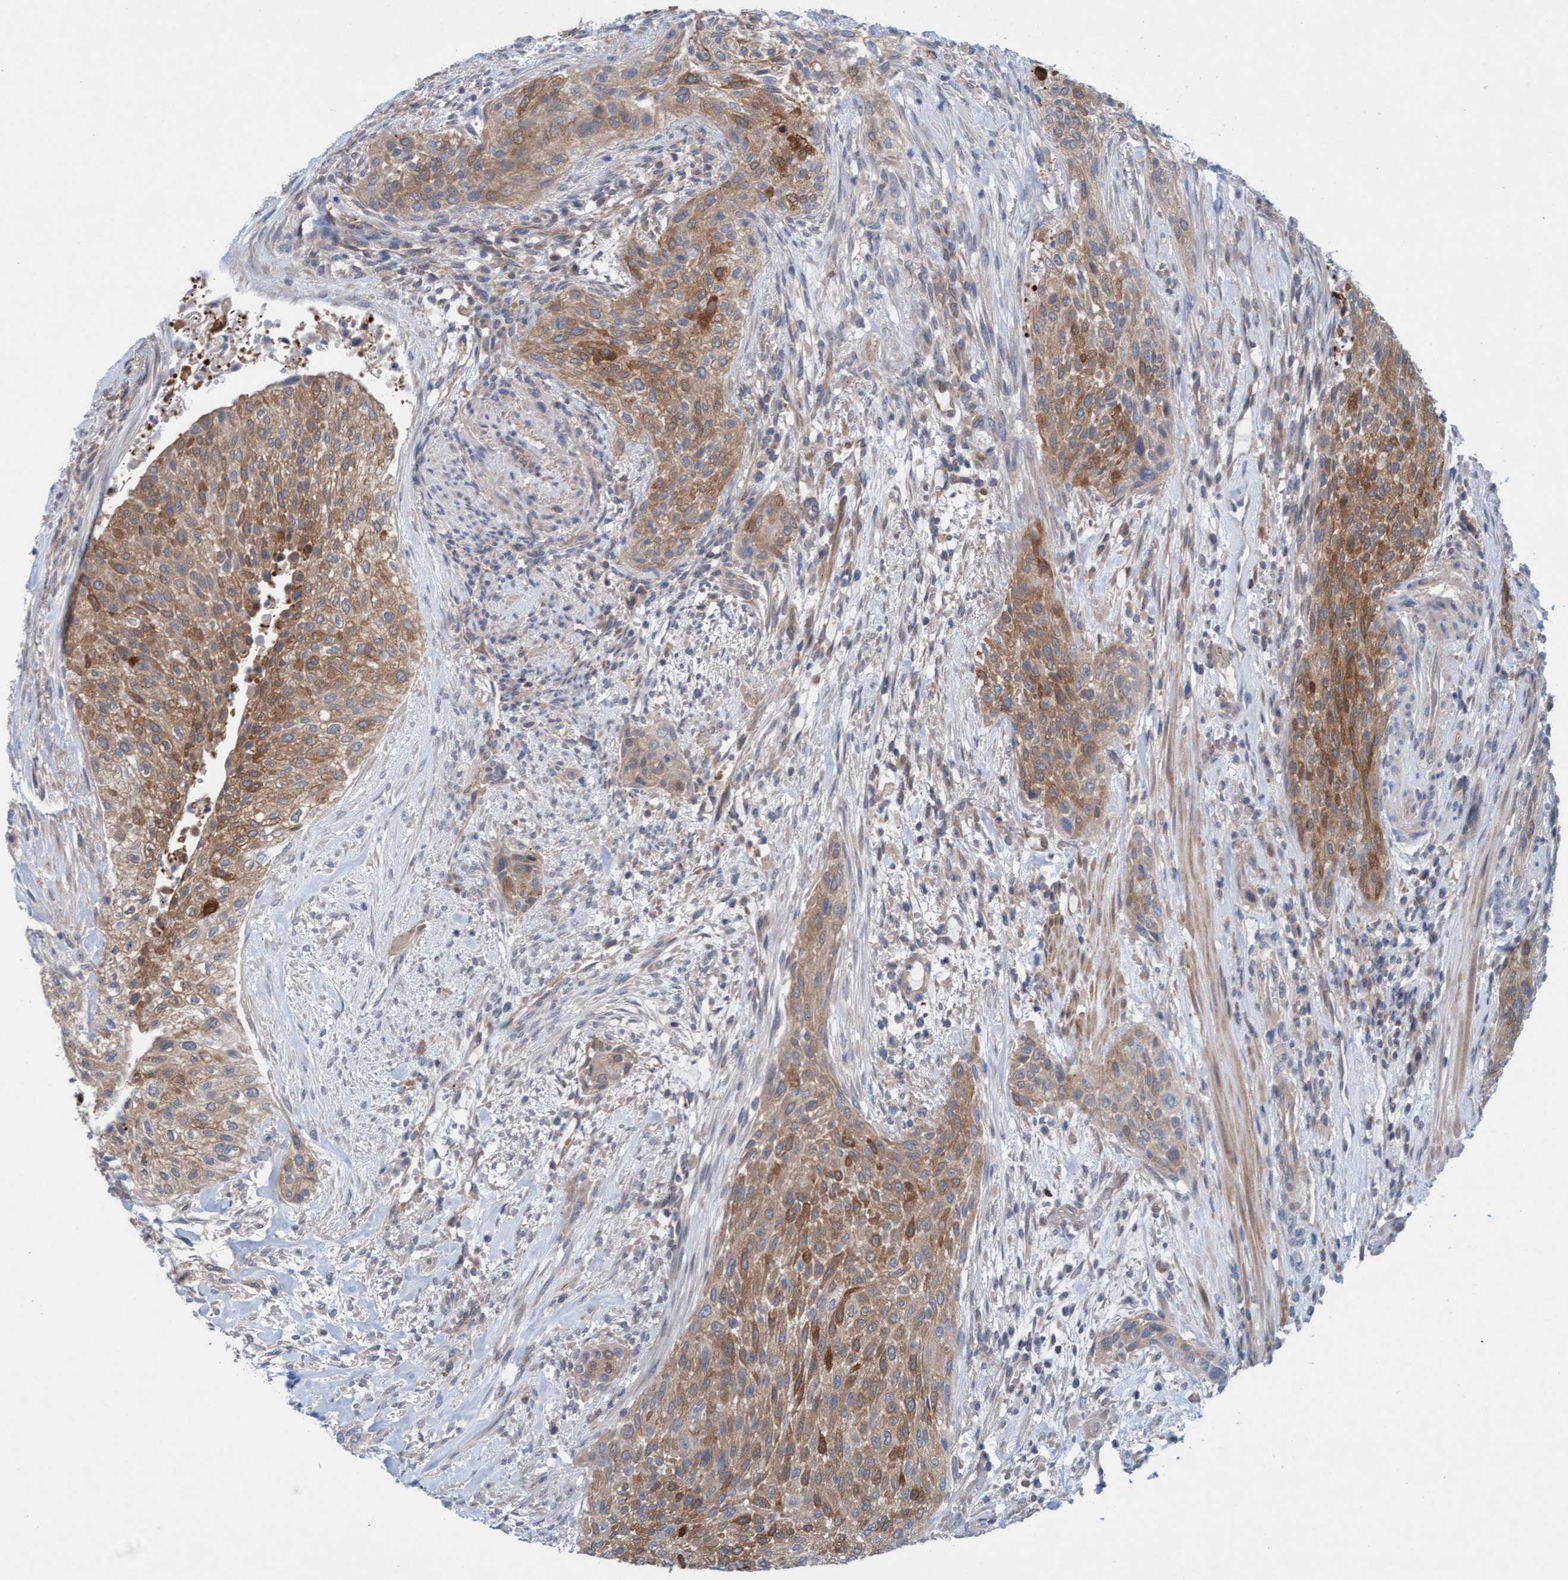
{"staining": {"intensity": "moderate", "quantity": ">75%", "location": "cytoplasmic/membranous"}, "tissue": "urothelial cancer", "cell_type": "Tumor cells", "image_type": "cancer", "snomed": [{"axis": "morphology", "description": "Urothelial carcinoma, Low grade"}, {"axis": "morphology", "description": "Urothelial carcinoma, High grade"}, {"axis": "topography", "description": "Urinary bladder"}], "caption": "This photomicrograph exhibits immunohistochemistry staining of human low-grade urothelial carcinoma, with medium moderate cytoplasmic/membranous expression in about >75% of tumor cells.", "gene": "KLHL25", "patient": {"sex": "male", "age": 35}}